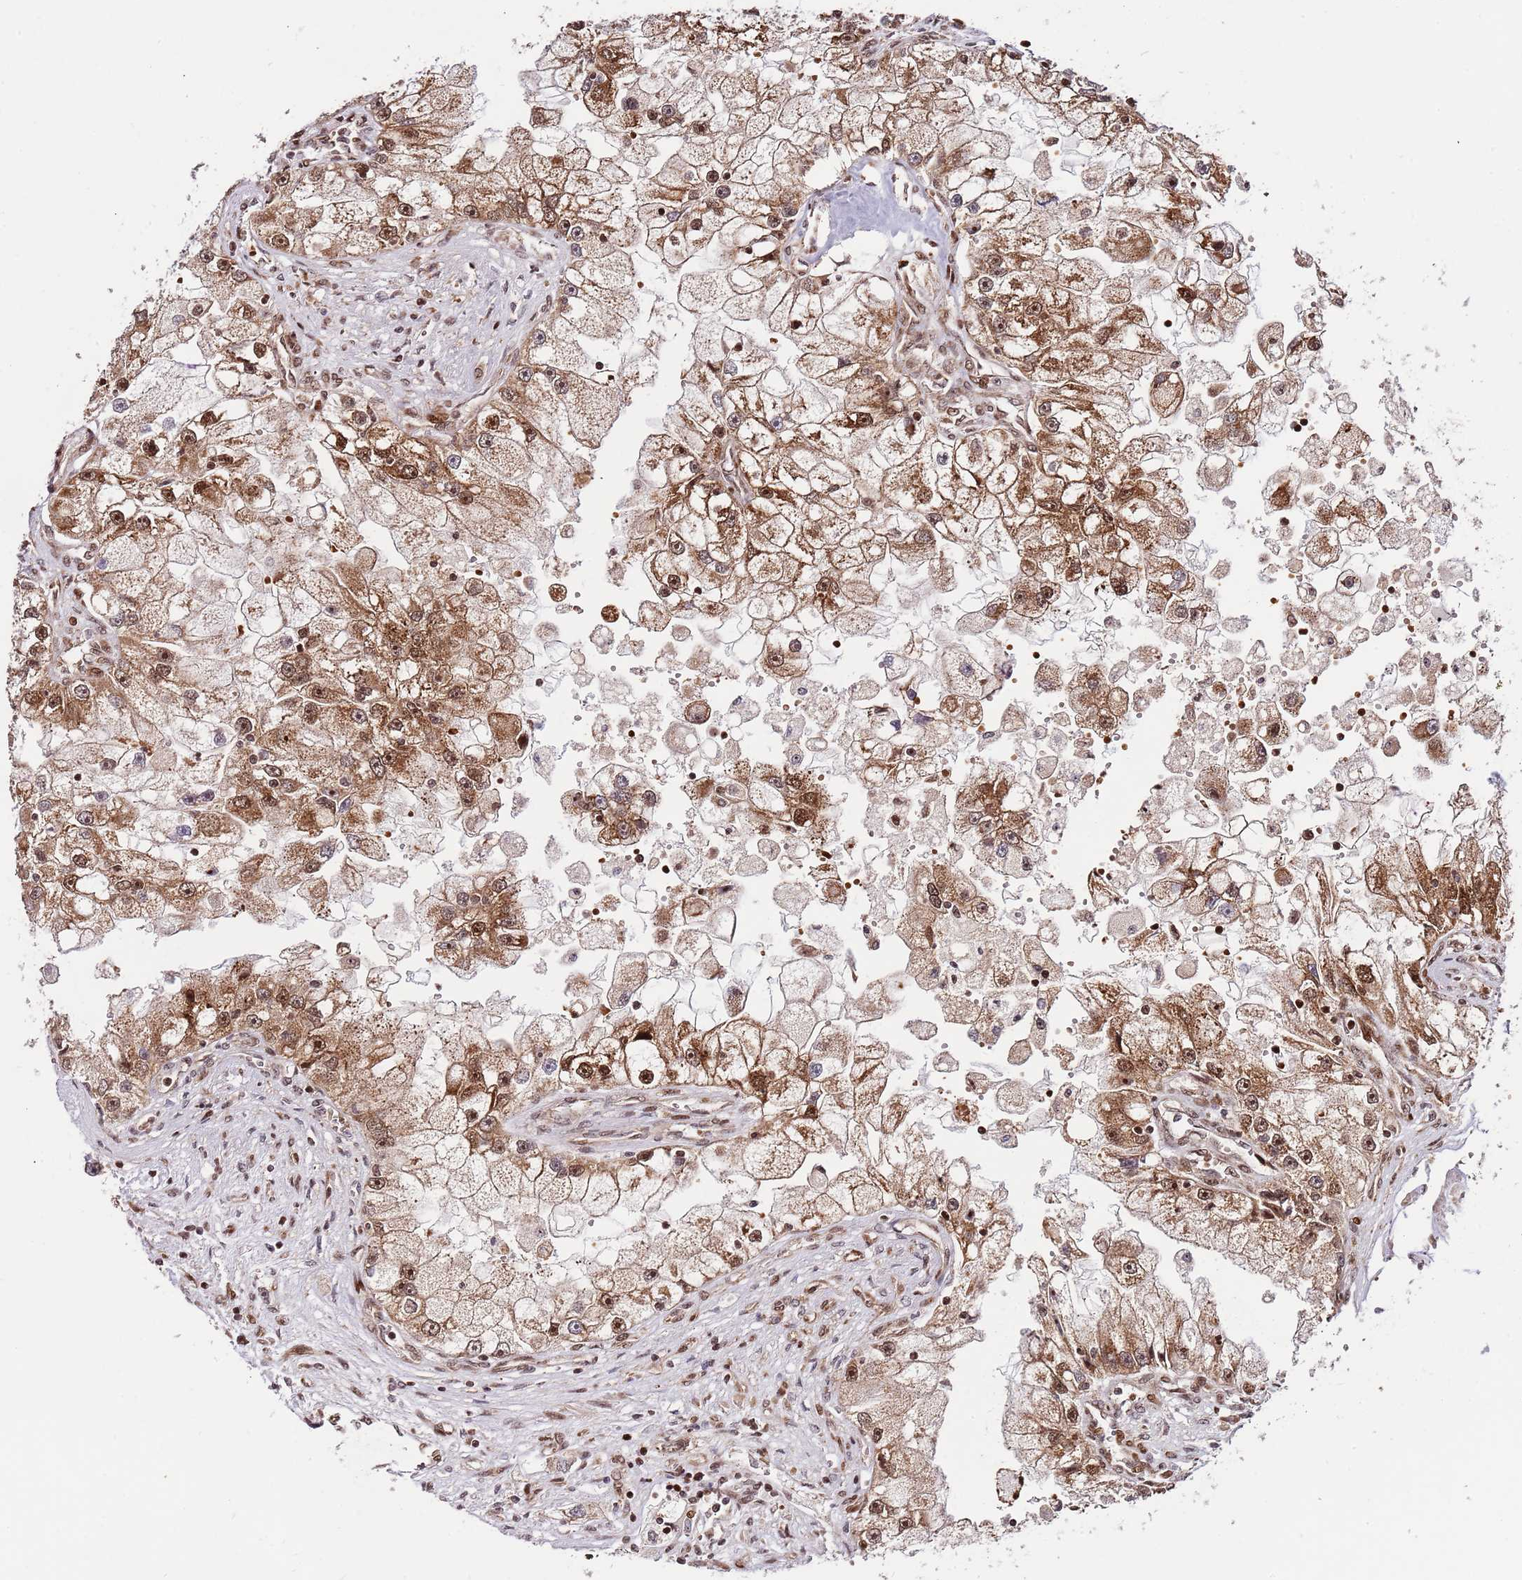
{"staining": {"intensity": "moderate", "quantity": ">75%", "location": "cytoplasmic/membranous,nuclear"}, "tissue": "renal cancer", "cell_type": "Tumor cells", "image_type": "cancer", "snomed": [{"axis": "morphology", "description": "Adenocarcinoma, NOS"}, {"axis": "topography", "description": "Kidney"}], "caption": "Immunohistochemistry (DAB) staining of renal adenocarcinoma reveals moderate cytoplasmic/membranous and nuclear protein positivity in approximately >75% of tumor cells. Using DAB (brown) and hematoxylin (blue) stains, captured at high magnification using brightfield microscopy.", "gene": "RIF1", "patient": {"sex": "male", "age": 63}}